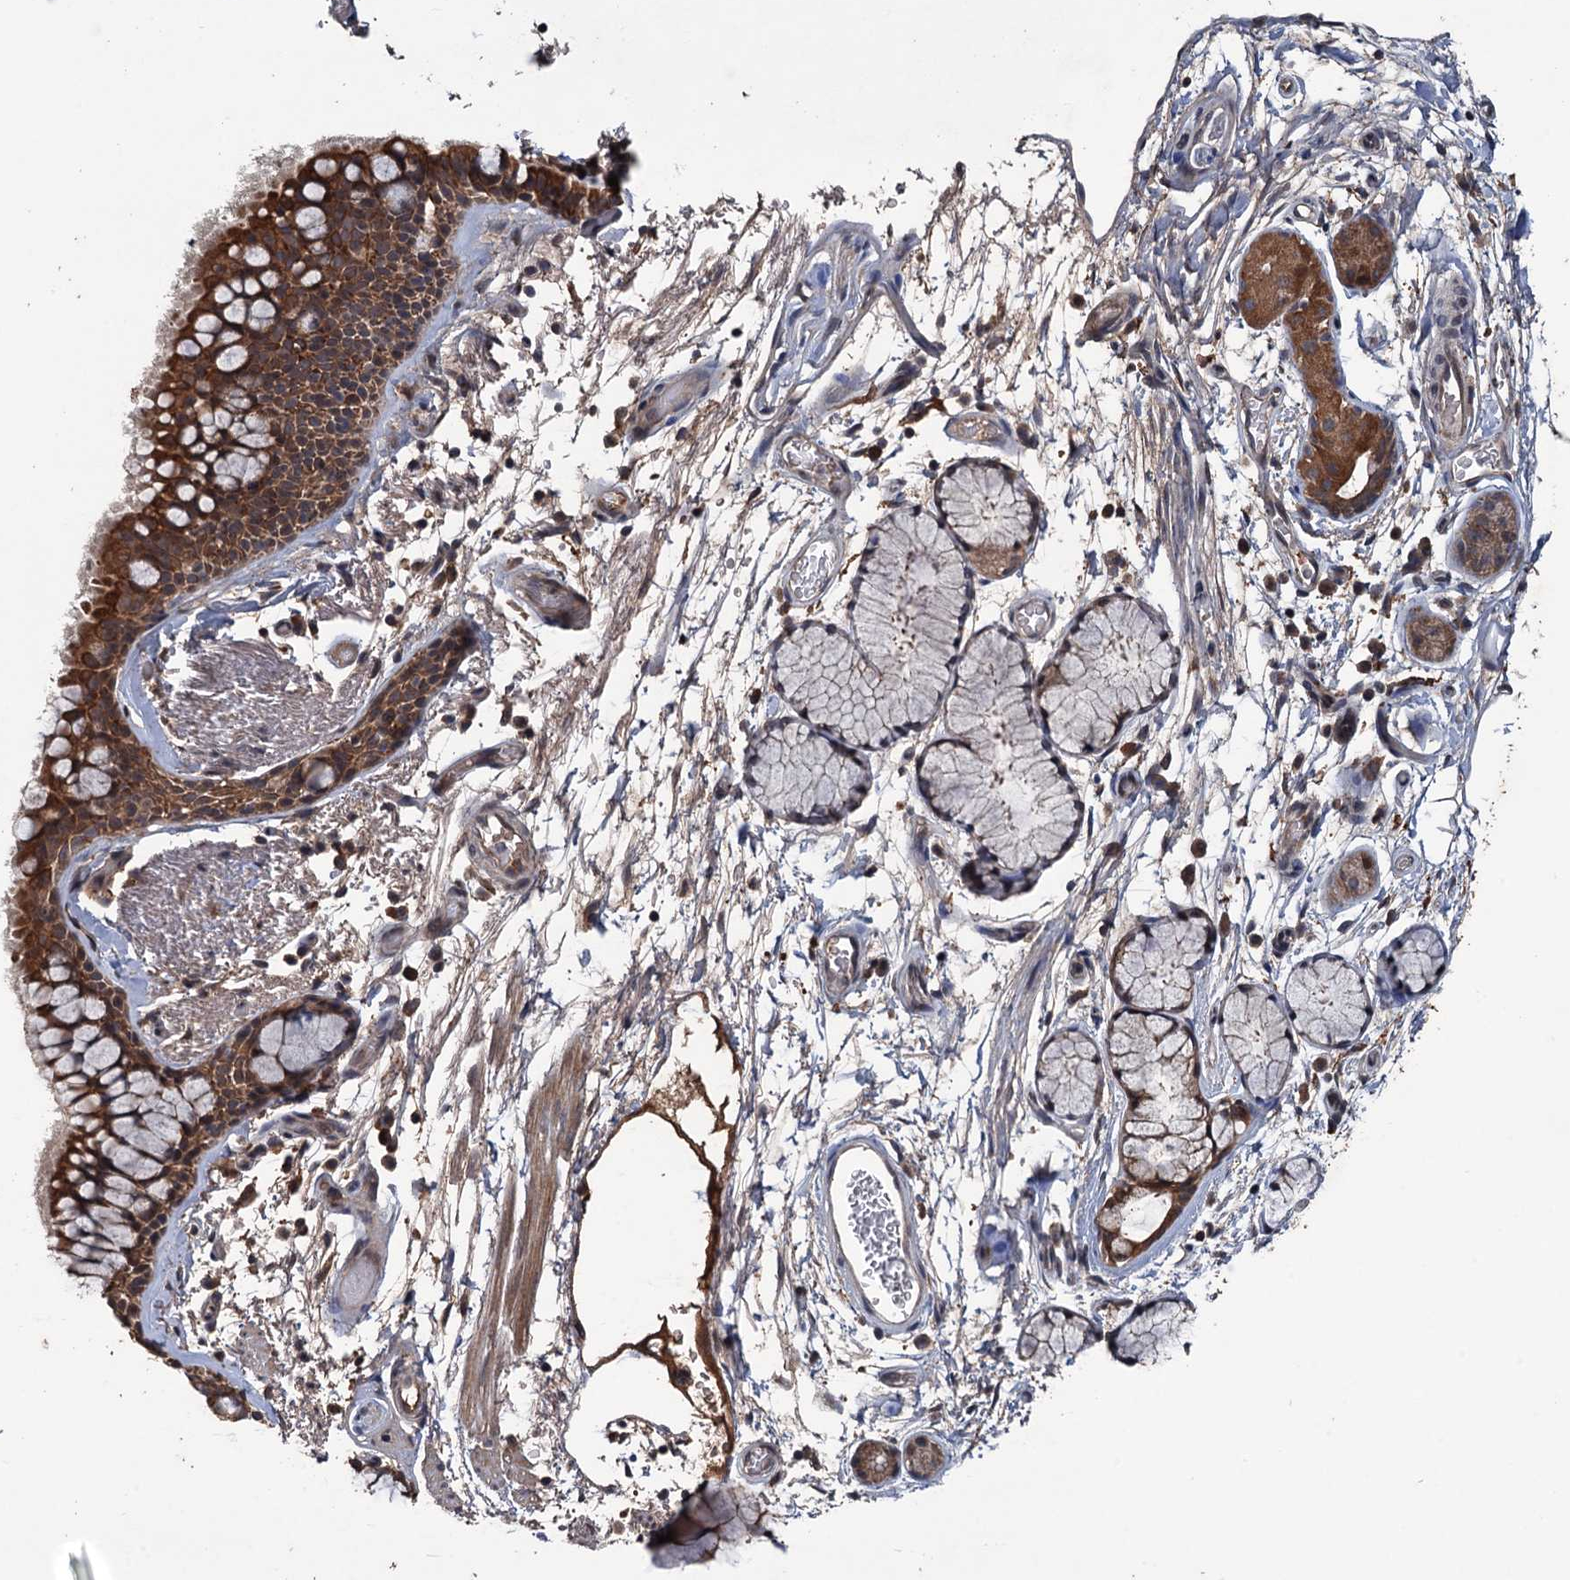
{"staining": {"intensity": "strong", "quantity": ">75%", "location": "cytoplasmic/membranous"}, "tissue": "bronchus", "cell_type": "Respiratory epithelial cells", "image_type": "normal", "snomed": [{"axis": "morphology", "description": "Normal tissue, NOS"}, {"axis": "topography", "description": "Bronchus"}], "caption": "Bronchus stained for a protein shows strong cytoplasmic/membranous positivity in respiratory epithelial cells. Using DAB (3,3'-diaminobenzidine) (brown) and hematoxylin (blue) stains, captured at high magnification using brightfield microscopy.", "gene": "ZNF438", "patient": {"sex": "male", "age": 65}}